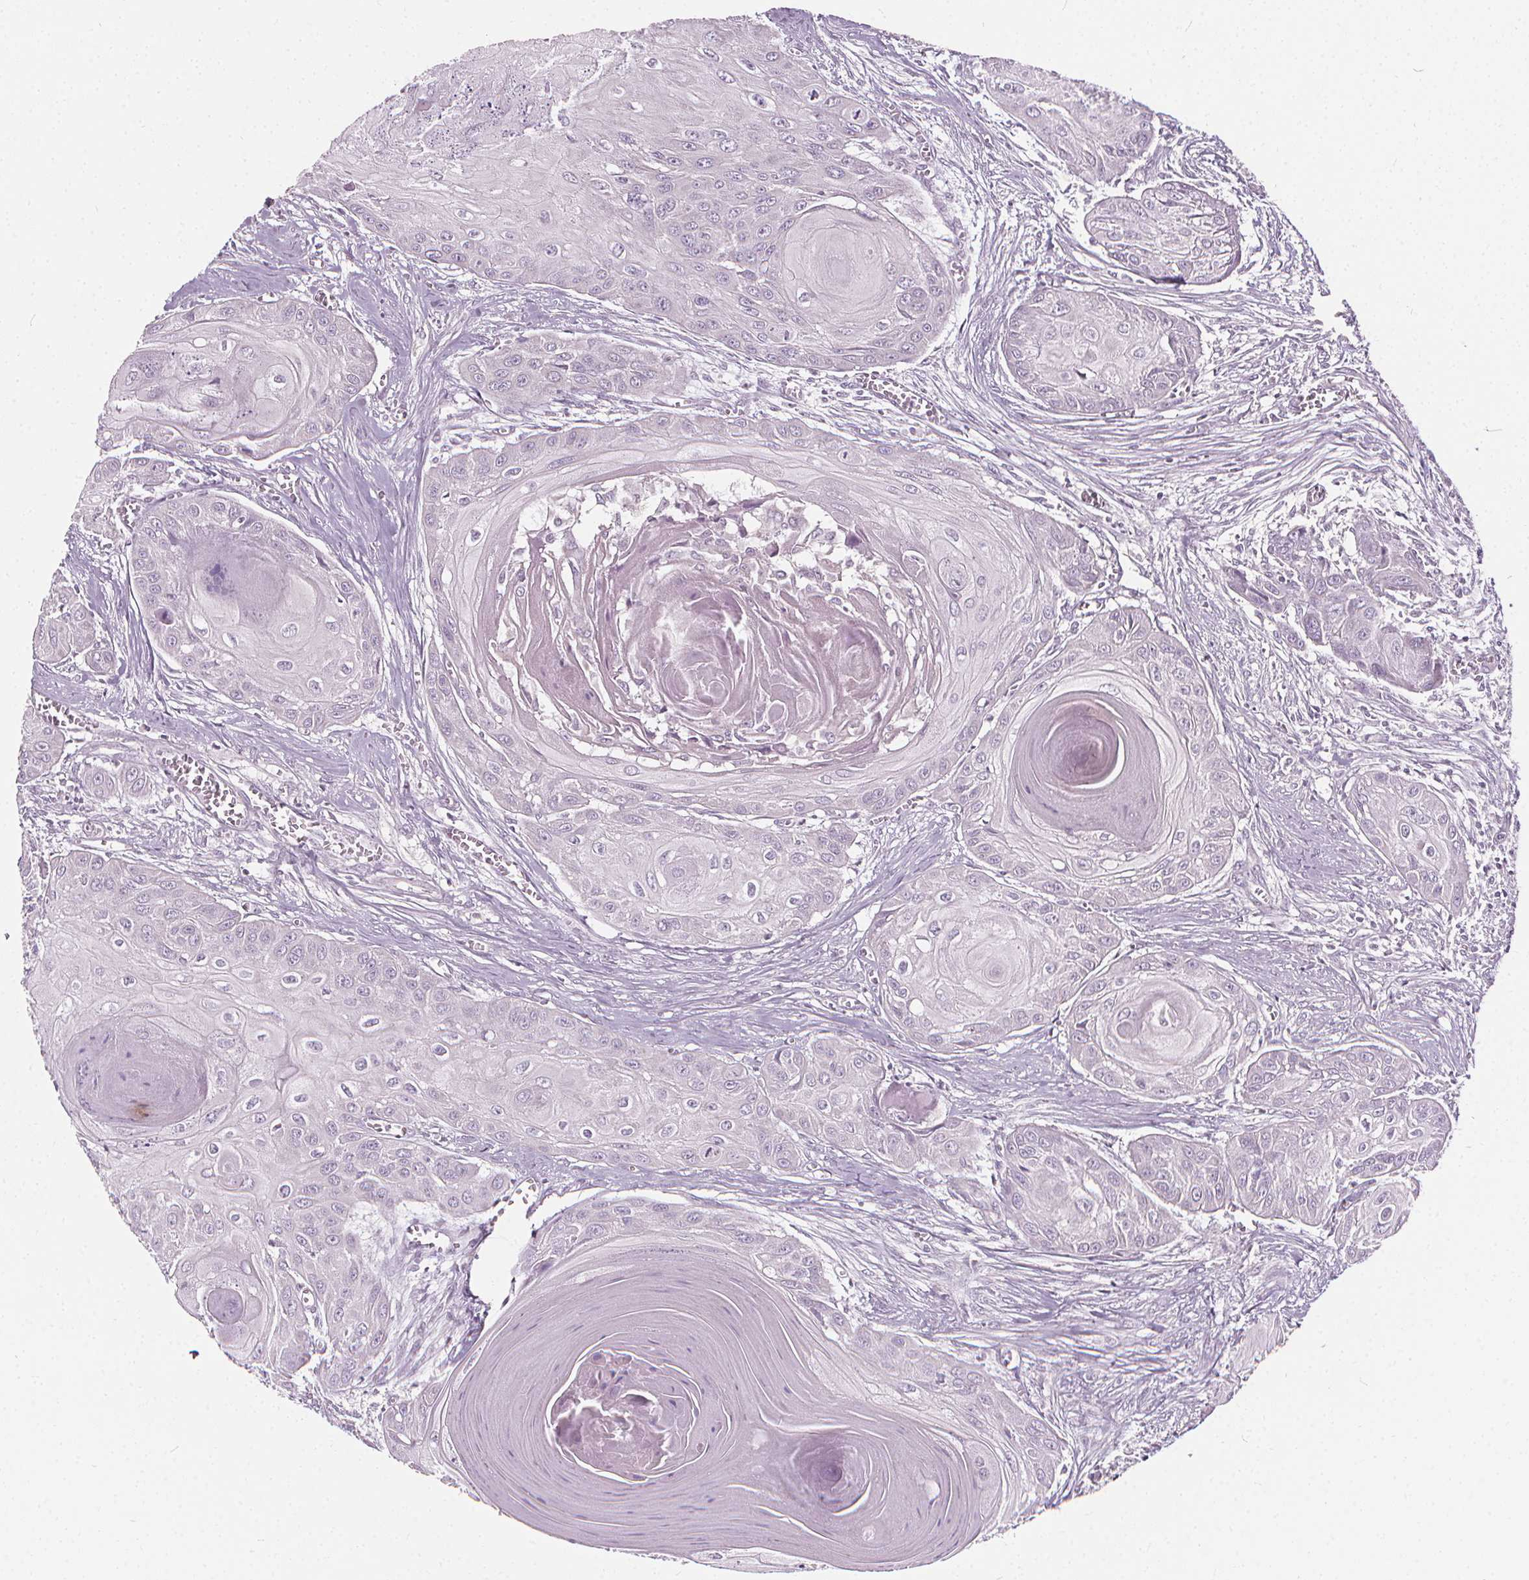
{"staining": {"intensity": "negative", "quantity": "none", "location": "none"}, "tissue": "head and neck cancer", "cell_type": "Tumor cells", "image_type": "cancer", "snomed": [{"axis": "morphology", "description": "Squamous cell carcinoma, NOS"}, {"axis": "topography", "description": "Oral tissue"}, {"axis": "topography", "description": "Head-Neck"}], "caption": "Image shows no protein staining in tumor cells of squamous cell carcinoma (head and neck) tissue.", "gene": "ORAI2", "patient": {"sex": "male", "age": 71}}